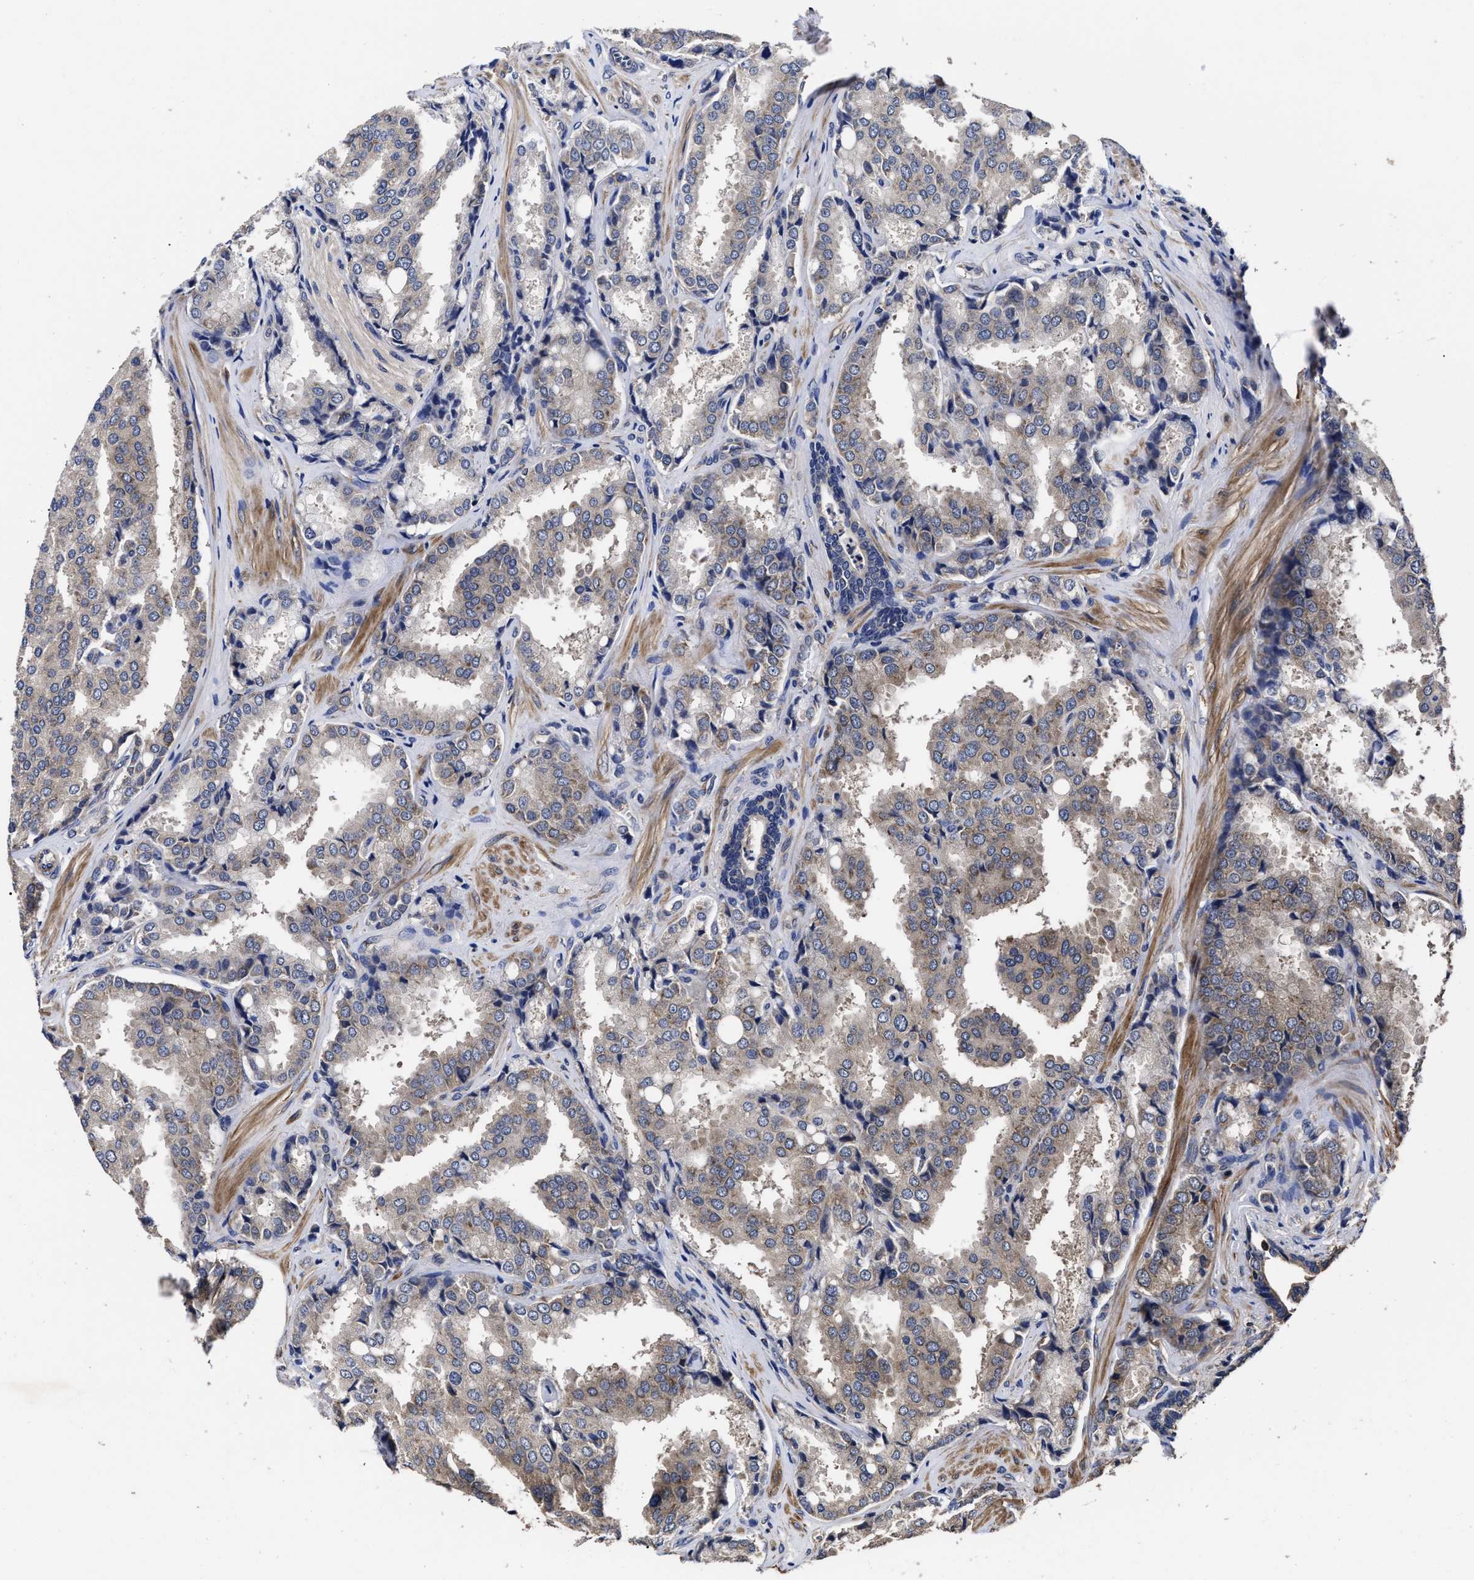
{"staining": {"intensity": "weak", "quantity": "<25%", "location": "cytoplasmic/membranous"}, "tissue": "prostate cancer", "cell_type": "Tumor cells", "image_type": "cancer", "snomed": [{"axis": "morphology", "description": "Adenocarcinoma, High grade"}, {"axis": "topography", "description": "Prostate"}], "caption": "This is an IHC photomicrograph of high-grade adenocarcinoma (prostate). There is no expression in tumor cells.", "gene": "AVEN", "patient": {"sex": "male", "age": 50}}